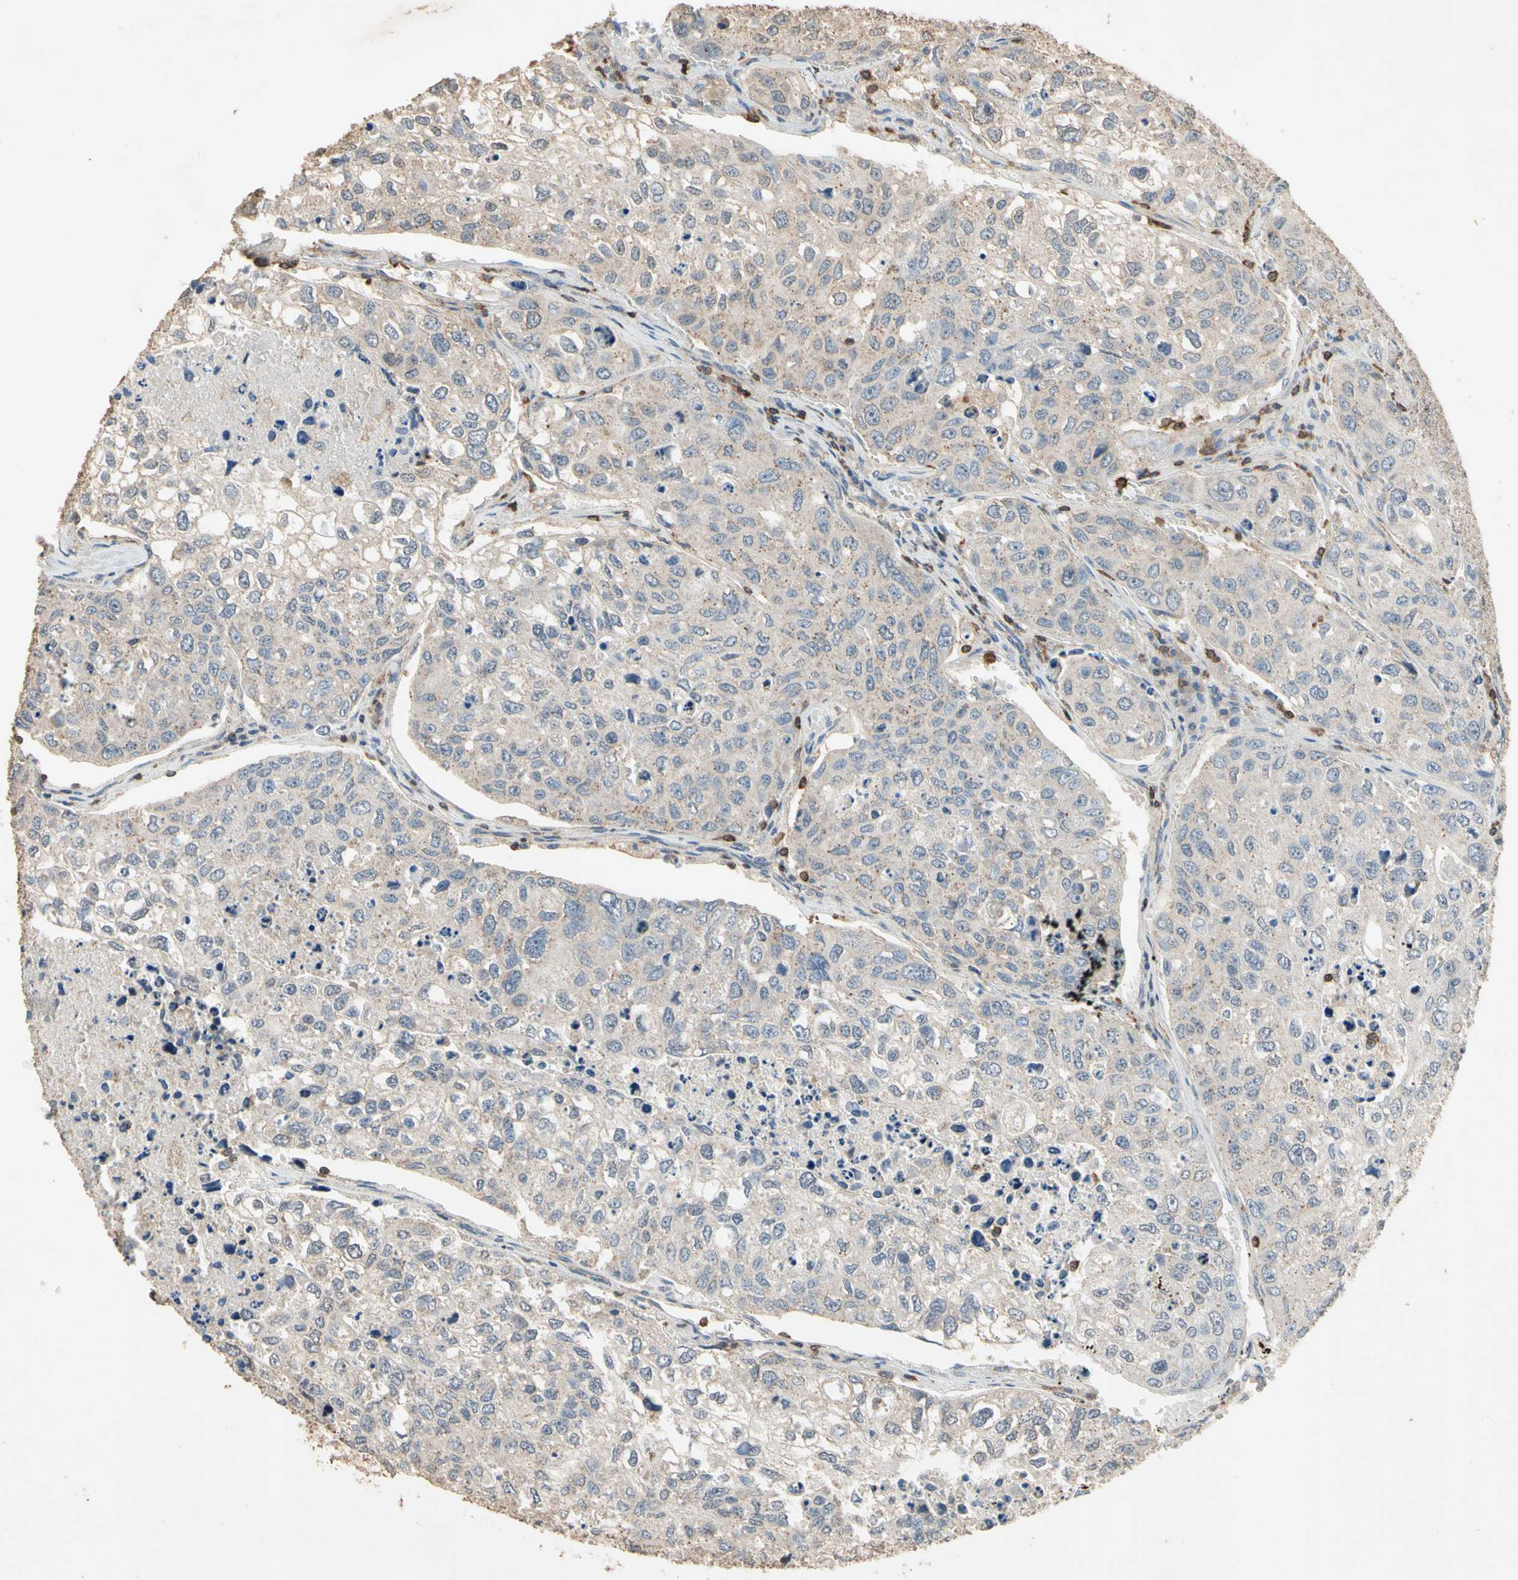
{"staining": {"intensity": "negative", "quantity": "none", "location": "none"}, "tissue": "urothelial cancer", "cell_type": "Tumor cells", "image_type": "cancer", "snomed": [{"axis": "morphology", "description": "Urothelial carcinoma, High grade"}, {"axis": "topography", "description": "Lymph node"}, {"axis": "topography", "description": "Urinary bladder"}], "caption": "Immunohistochemical staining of human urothelial cancer reveals no significant positivity in tumor cells.", "gene": "MAP3K10", "patient": {"sex": "male", "age": 51}}